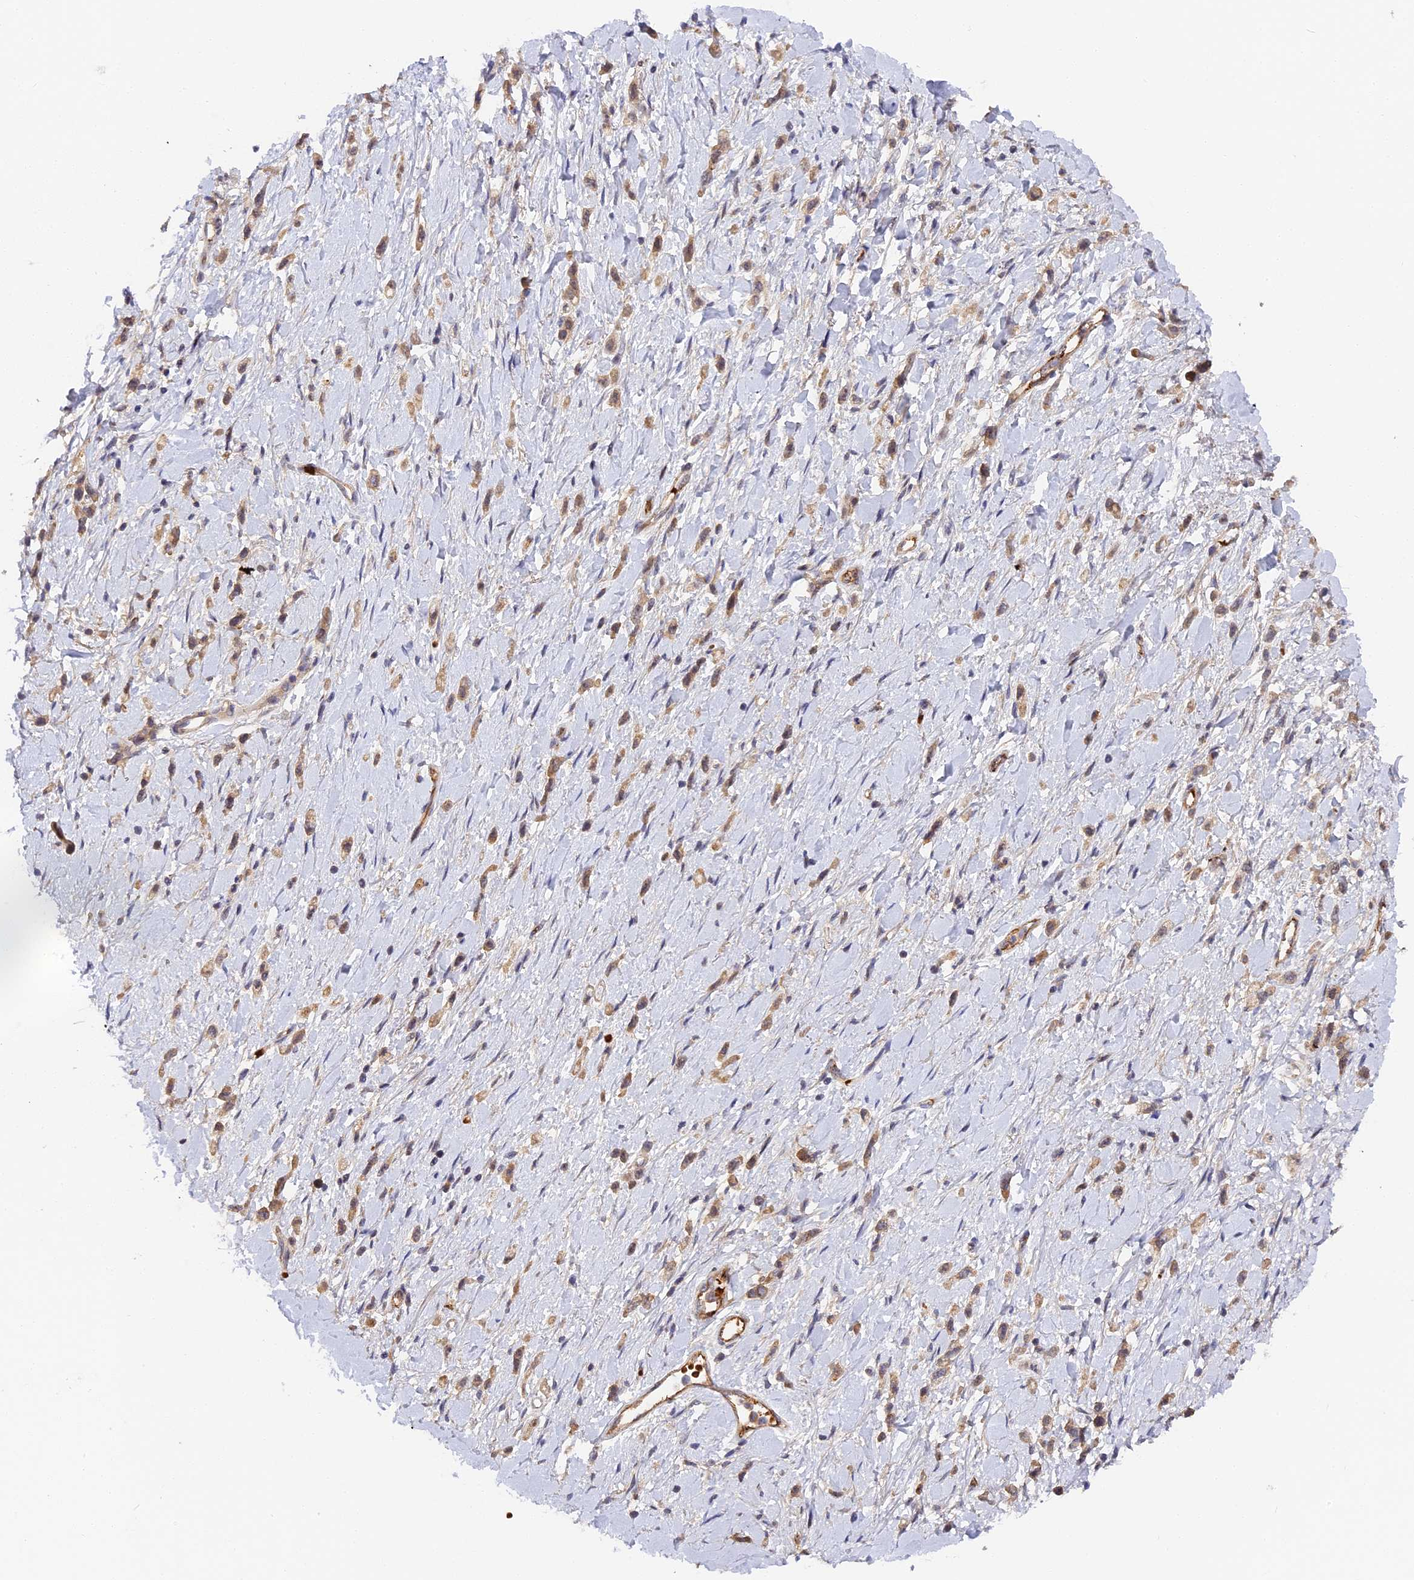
{"staining": {"intensity": "moderate", "quantity": ">75%", "location": "cytoplasmic/membranous"}, "tissue": "stomach cancer", "cell_type": "Tumor cells", "image_type": "cancer", "snomed": [{"axis": "morphology", "description": "Adenocarcinoma, NOS"}, {"axis": "topography", "description": "Stomach"}], "caption": "Adenocarcinoma (stomach) stained with DAB (3,3'-diaminobenzidine) immunohistochemistry displays medium levels of moderate cytoplasmic/membranous expression in about >75% of tumor cells. The protein of interest is stained brown, and the nuclei are stained in blue (DAB IHC with brightfield microscopy, high magnification).", "gene": "MISP3", "patient": {"sex": "female", "age": 65}}